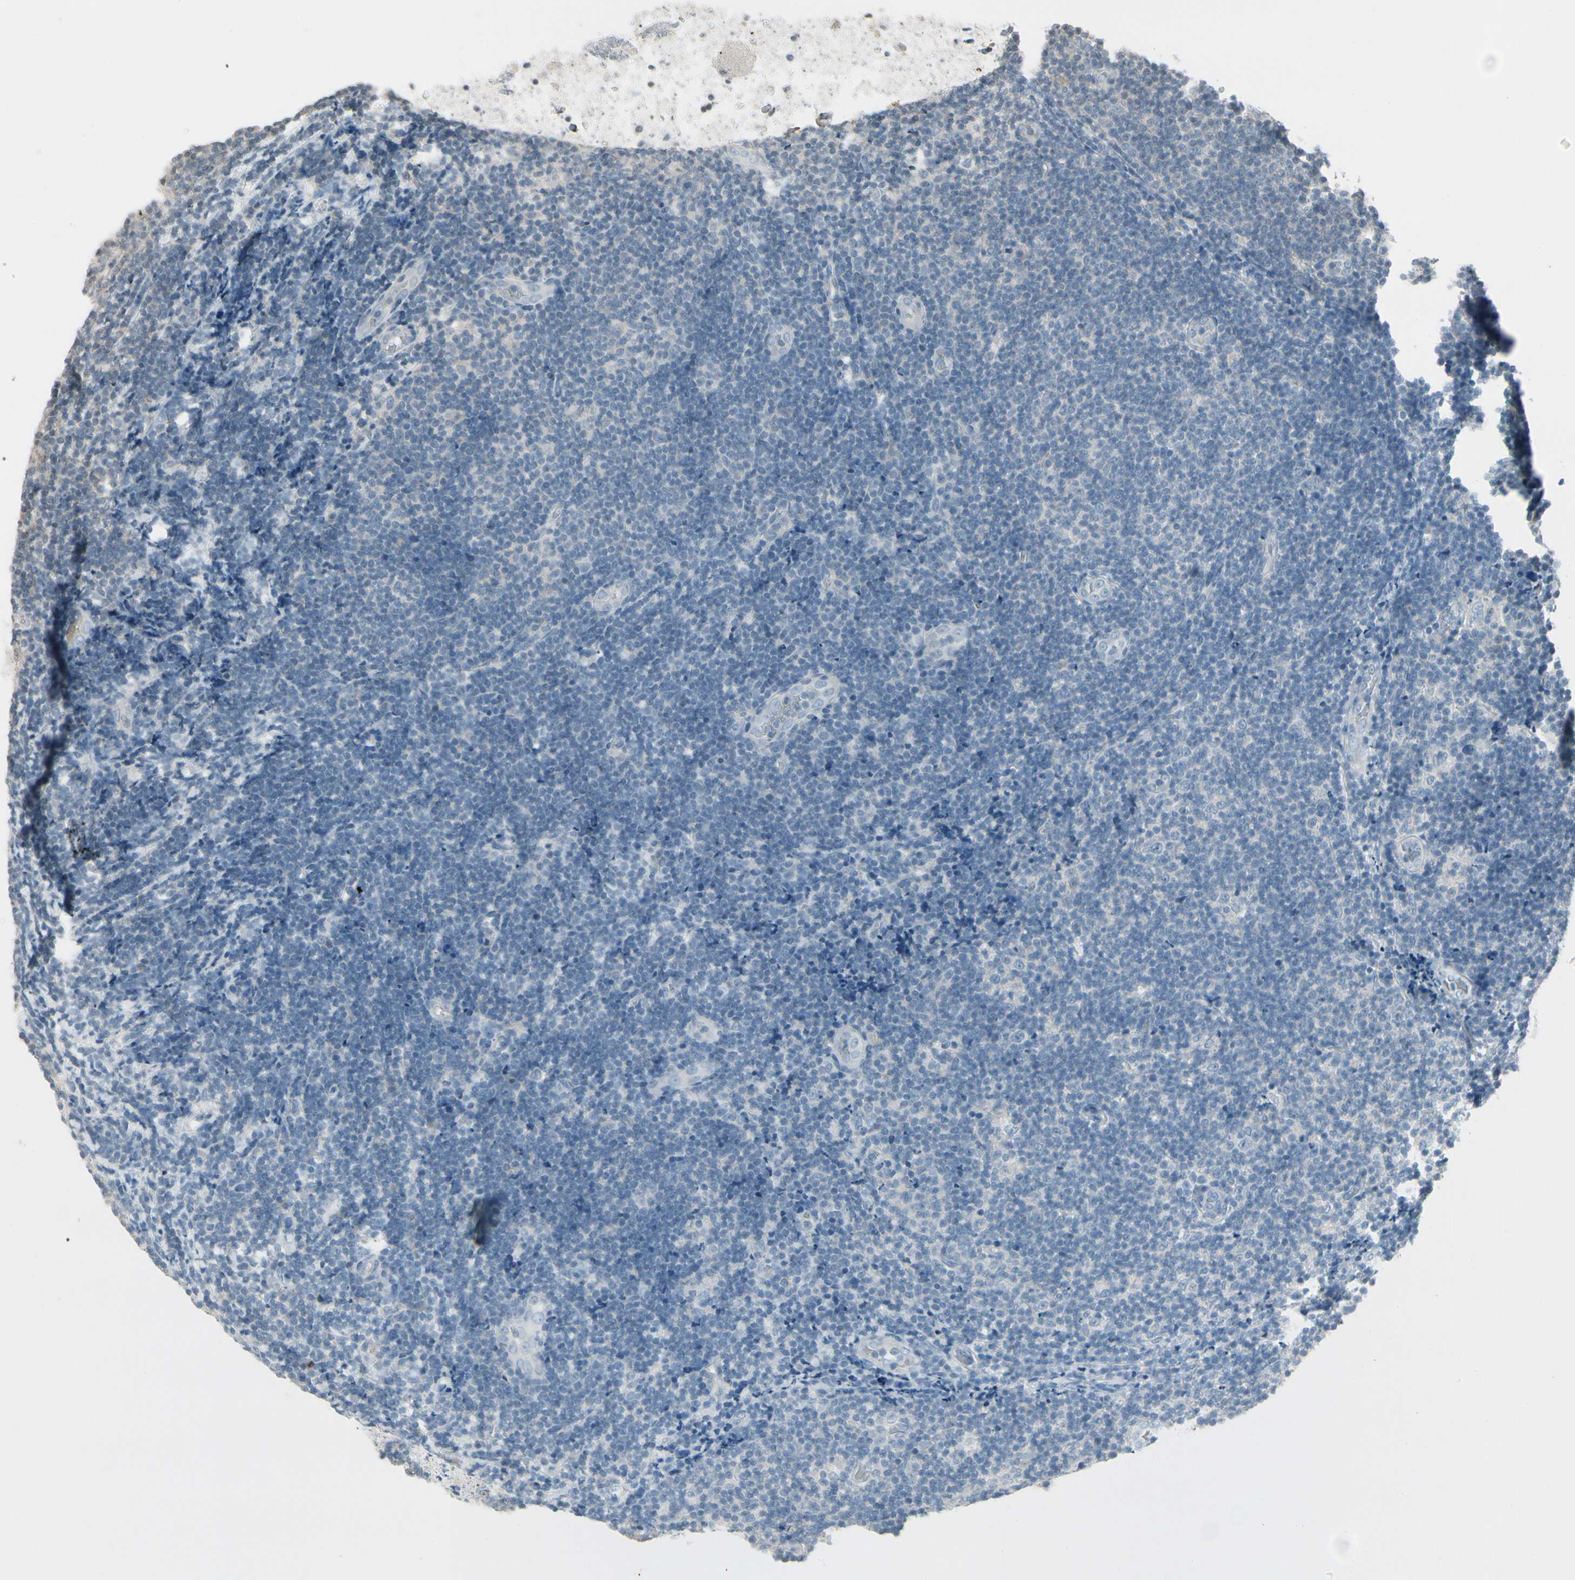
{"staining": {"intensity": "negative", "quantity": "none", "location": "none"}, "tissue": "lymphoma", "cell_type": "Tumor cells", "image_type": "cancer", "snomed": [{"axis": "morphology", "description": "Malignant lymphoma, non-Hodgkin's type, Low grade"}, {"axis": "topography", "description": "Lymph node"}], "caption": "An immunohistochemistry image of malignant lymphoma, non-Hodgkin's type (low-grade) is shown. There is no staining in tumor cells of malignant lymphoma, non-Hodgkin's type (low-grade).", "gene": "ARG2", "patient": {"sex": "male", "age": 83}}